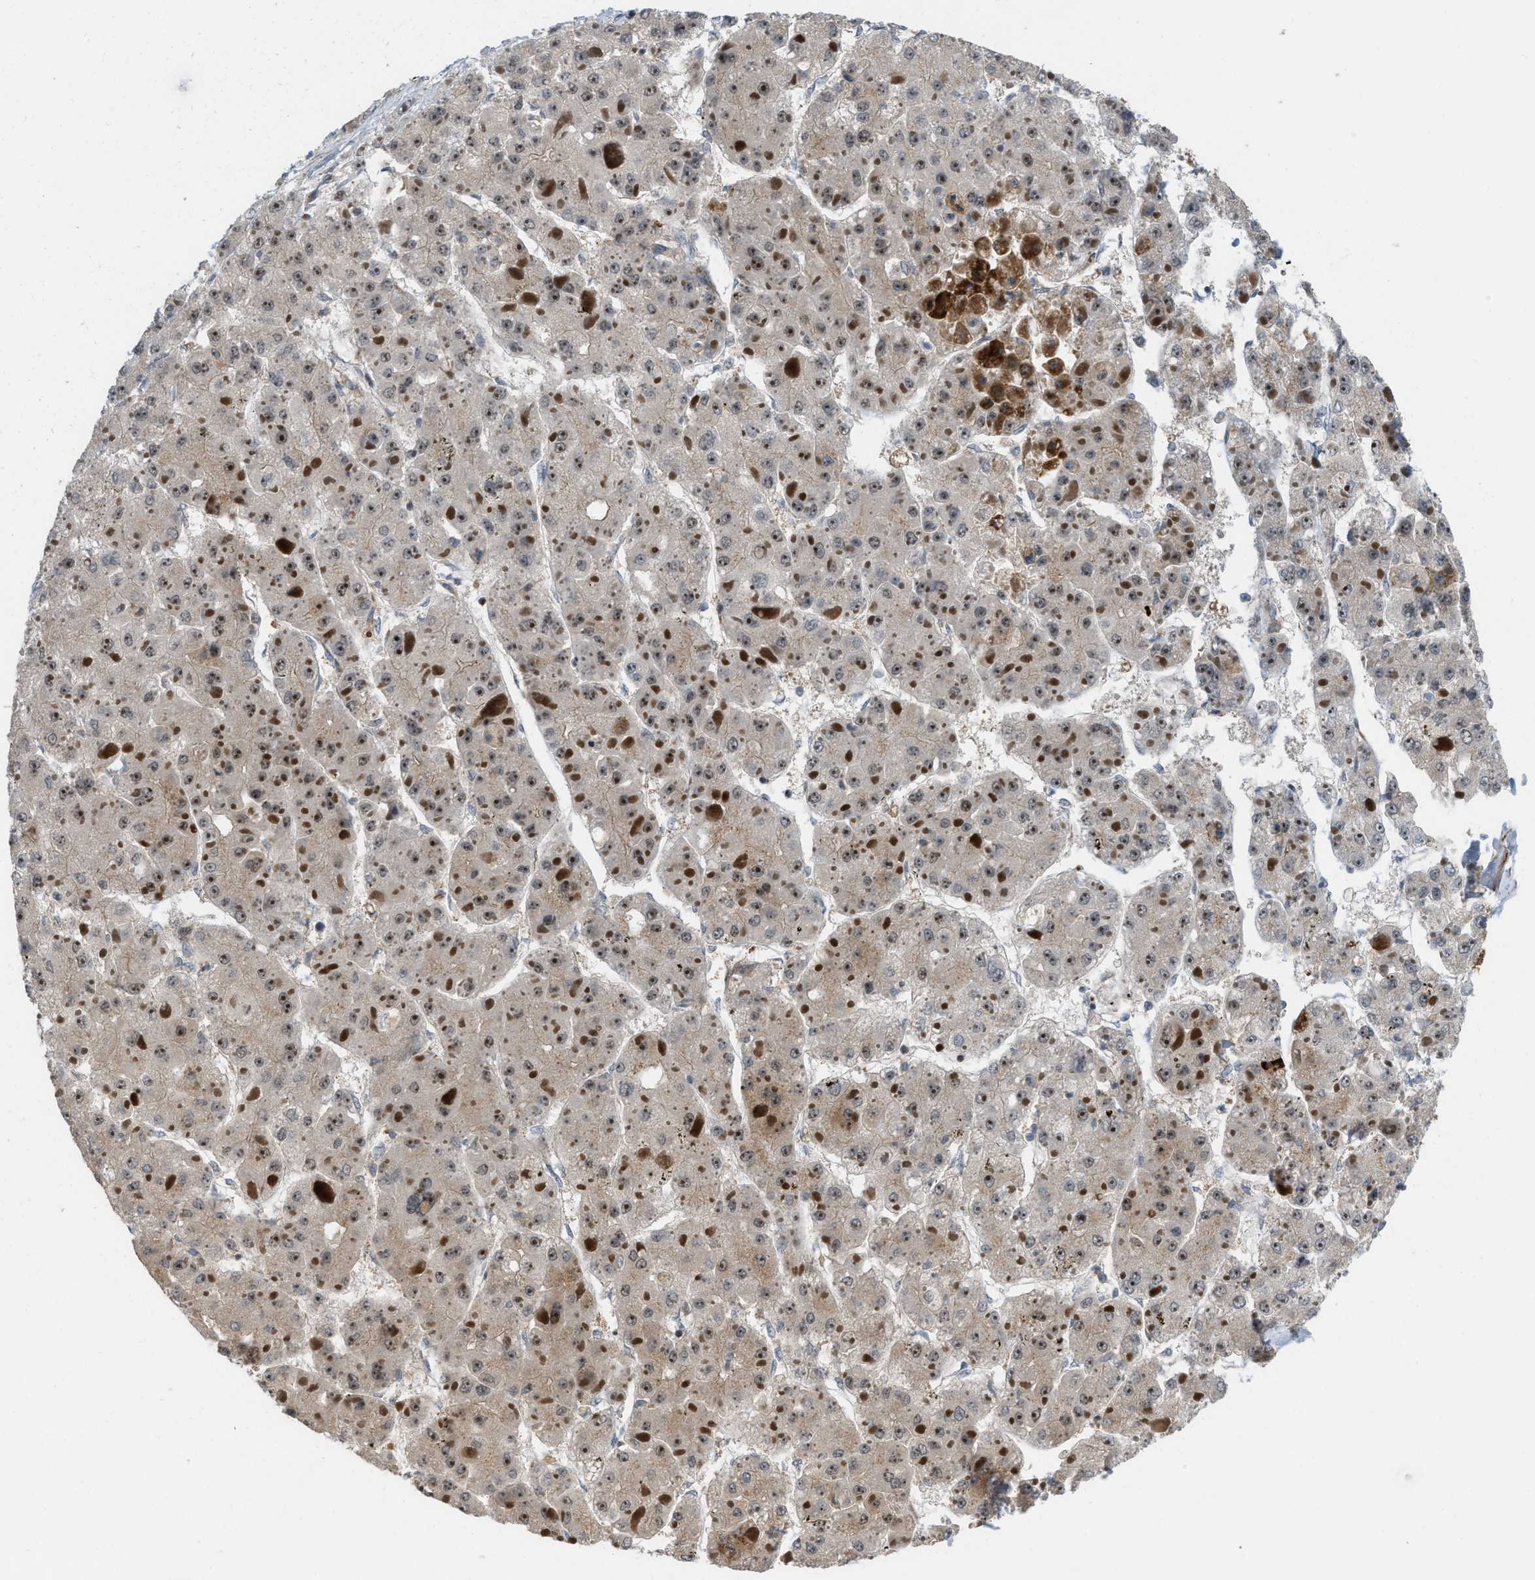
{"staining": {"intensity": "moderate", "quantity": ">75%", "location": "cytoplasmic/membranous,nuclear"}, "tissue": "liver cancer", "cell_type": "Tumor cells", "image_type": "cancer", "snomed": [{"axis": "morphology", "description": "Carcinoma, Hepatocellular, NOS"}, {"axis": "topography", "description": "Liver"}], "caption": "Moderate cytoplasmic/membranous and nuclear expression is appreciated in about >75% of tumor cells in liver cancer.", "gene": "DIPK1A", "patient": {"sex": "female", "age": 73}}